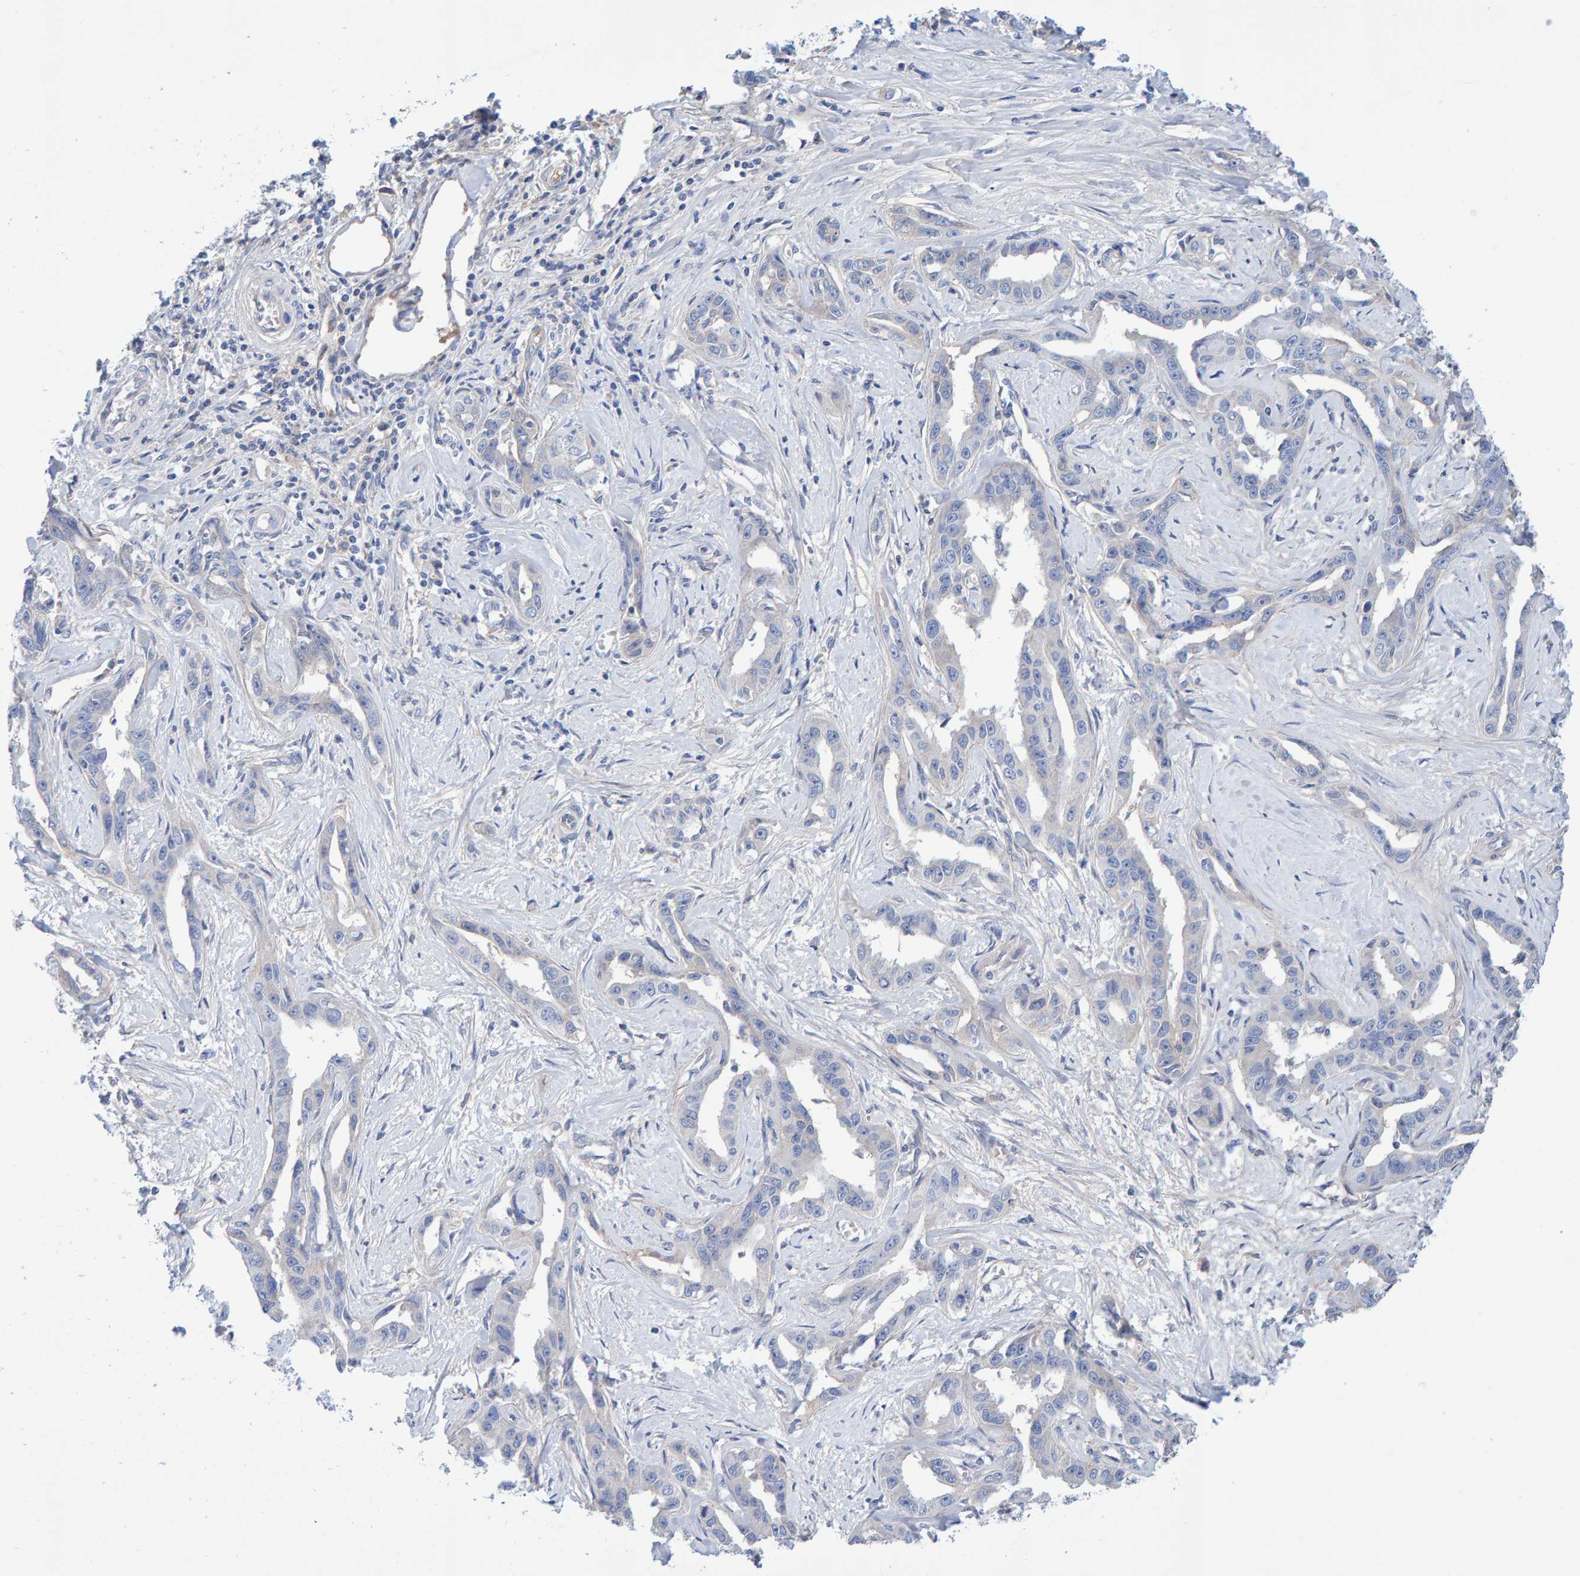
{"staining": {"intensity": "negative", "quantity": "none", "location": "none"}, "tissue": "liver cancer", "cell_type": "Tumor cells", "image_type": "cancer", "snomed": [{"axis": "morphology", "description": "Cholangiocarcinoma"}, {"axis": "topography", "description": "Liver"}], "caption": "High power microscopy image of an immunohistochemistry image of cholangiocarcinoma (liver), revealing no significant expression in tumor cells.", "gene": "EFR3A", "patient": {"sex": "male", "age": 59}}